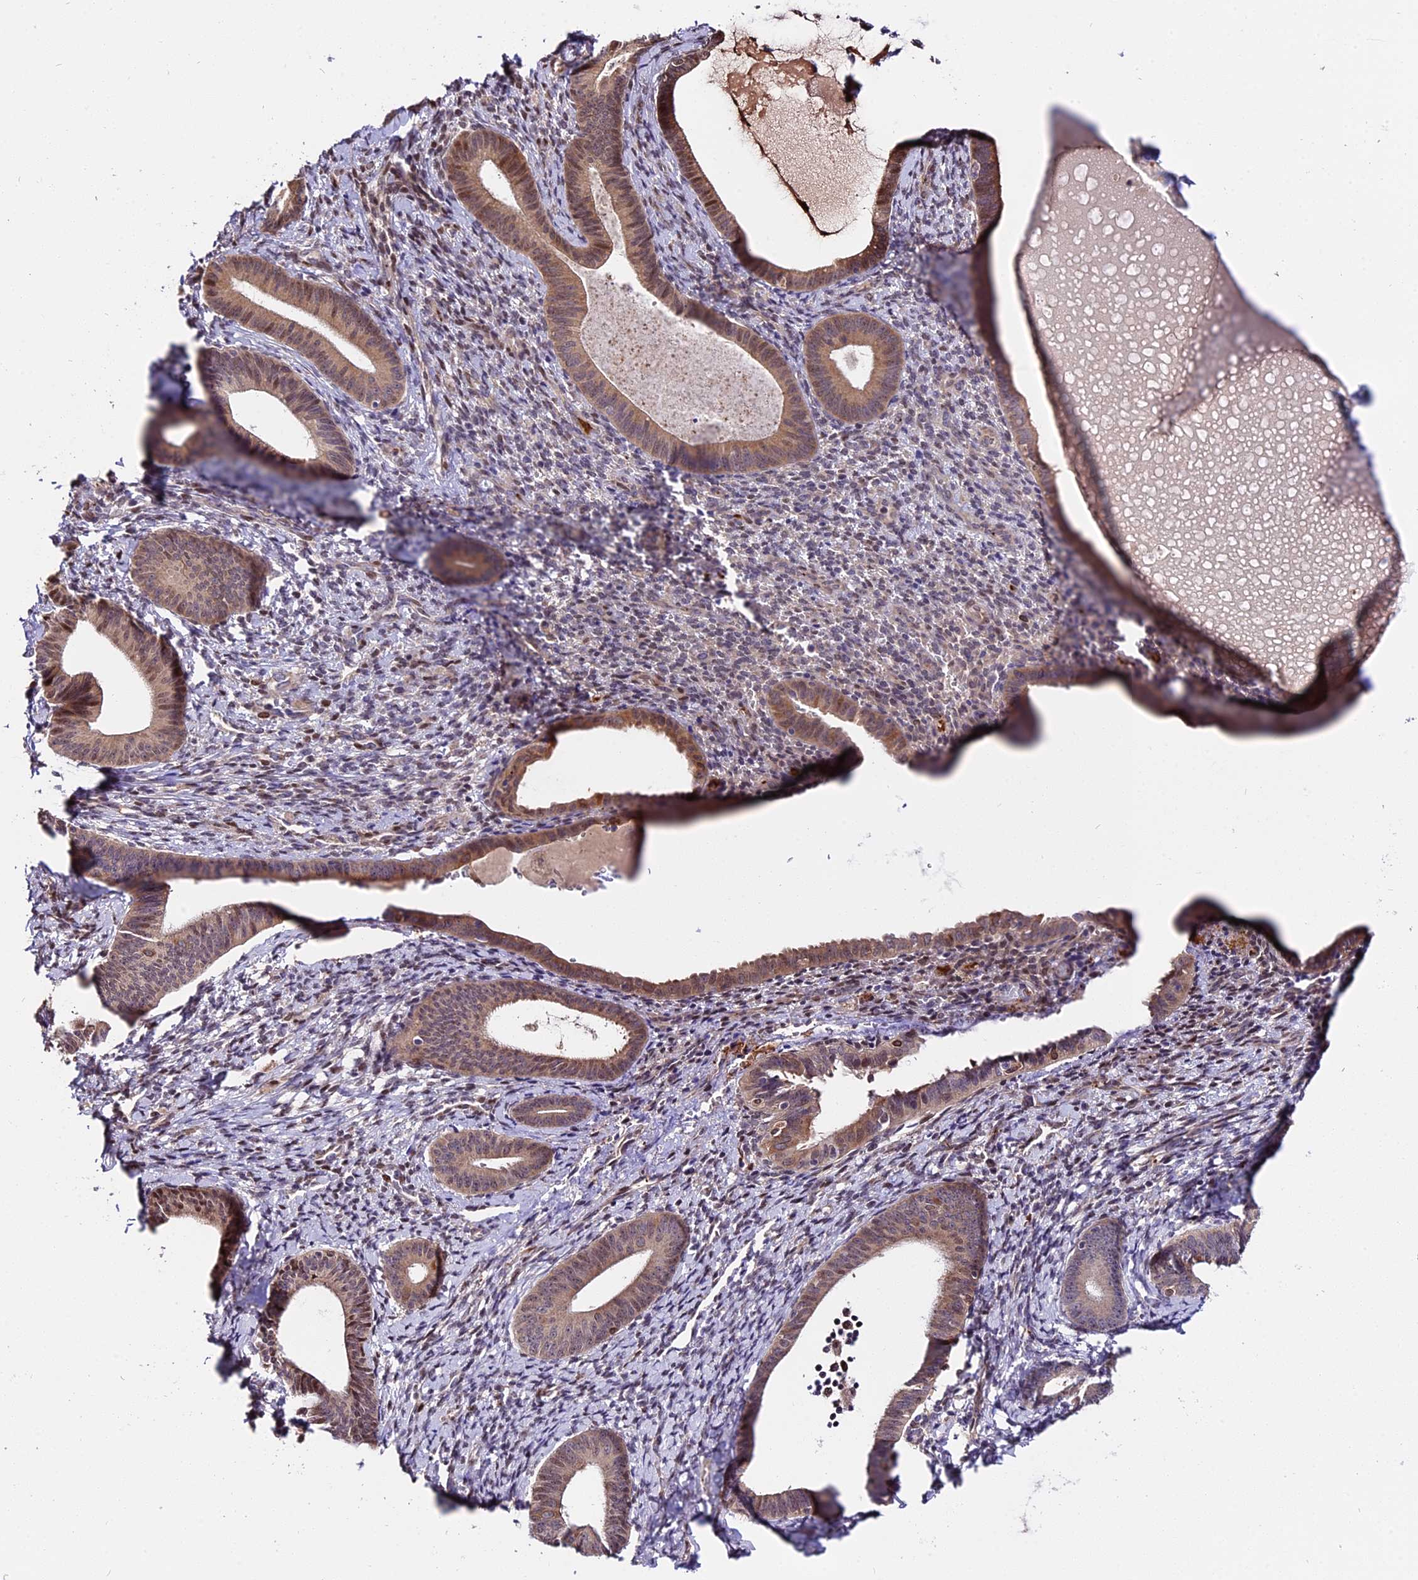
{"staining": {"intensity": "moderate", "quantity": "25%-75%", "location": "cytoplasmic/membranous,nuclear"}, "tissue": "endometrium", "cell_type": "Cells in endometrial stroma", "image_type": "normal", "snomed": [{"axis": "morphology", "description": "Normal tissue, NOS"}, {"axis": "topography", "description": "Endometrium"}], "caption": "Immunohistochemistry photomicrograph of benign human endometrium stained for a protein (brown), which reveals medium levels of moderate cytoplasmic/membranous,nuclear expression in approximately 25%-75% of cells in endometrial stroma.", "gene": "HERPUD1", "patient": {"sex": "female", "age": 65}}